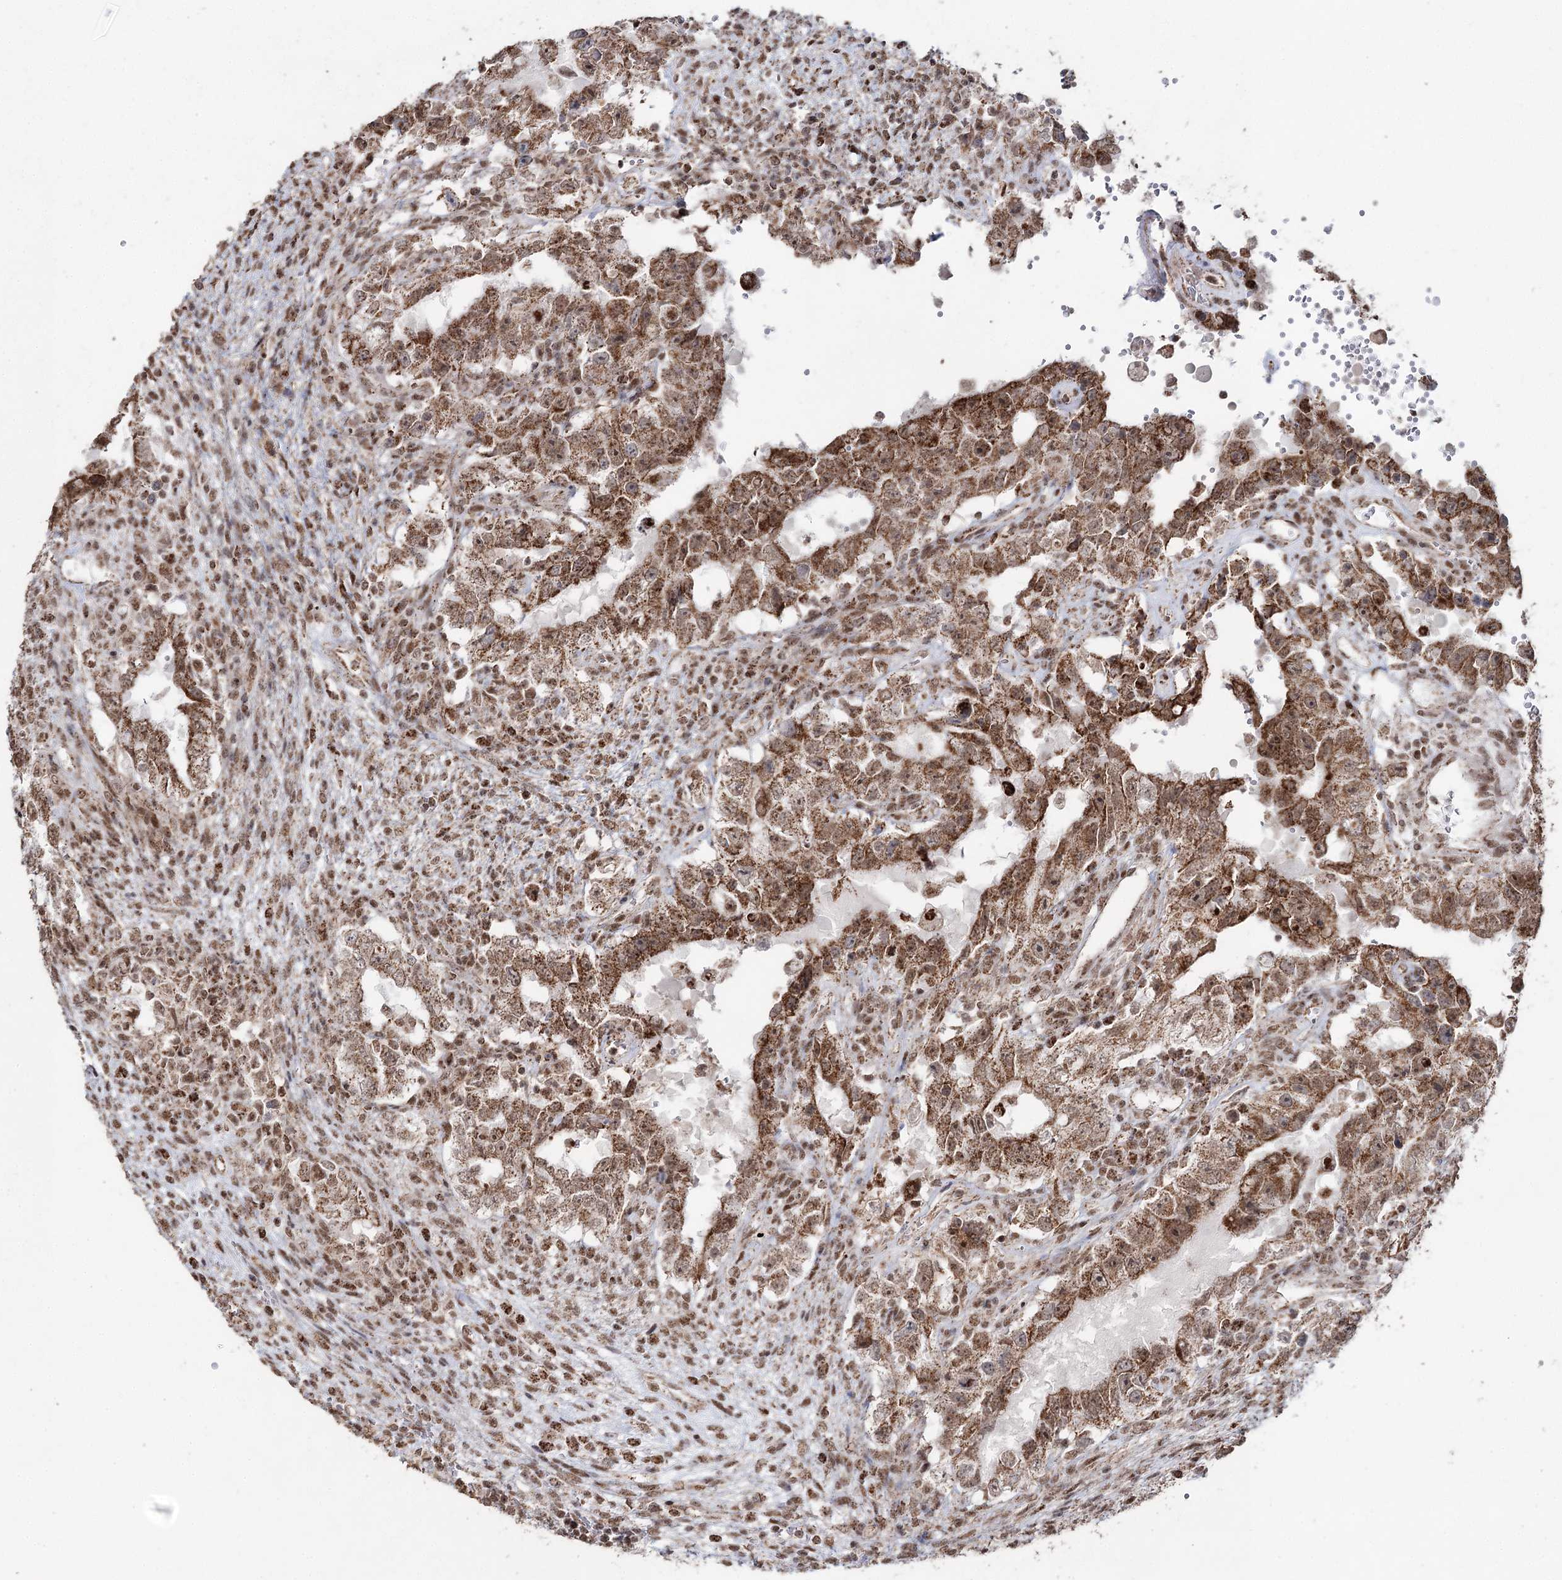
{"staining": {"intensity": "strong", "quantity": ">75%", "location": "cytoplasmic/membranous,nuclear"}, "tissue": "testis cancer", "cell_type": "Tumor cells", "image_type": "cancer", "snomed": [{"axis": "morphology", "description": "Carcinoma, Embryonal, NOS"}, {"axis": "topography", "description": "Testis"}], "caption": "This image exhibits immunohistochemistry staining of human testis cancer (embryonal carcinoma), with high strong cytoplasmic/membranous and nuclear staining in approximately >75% of tumor cells.", "gene": "PDHX", "patient": {"sex": "male", "age": 26}}